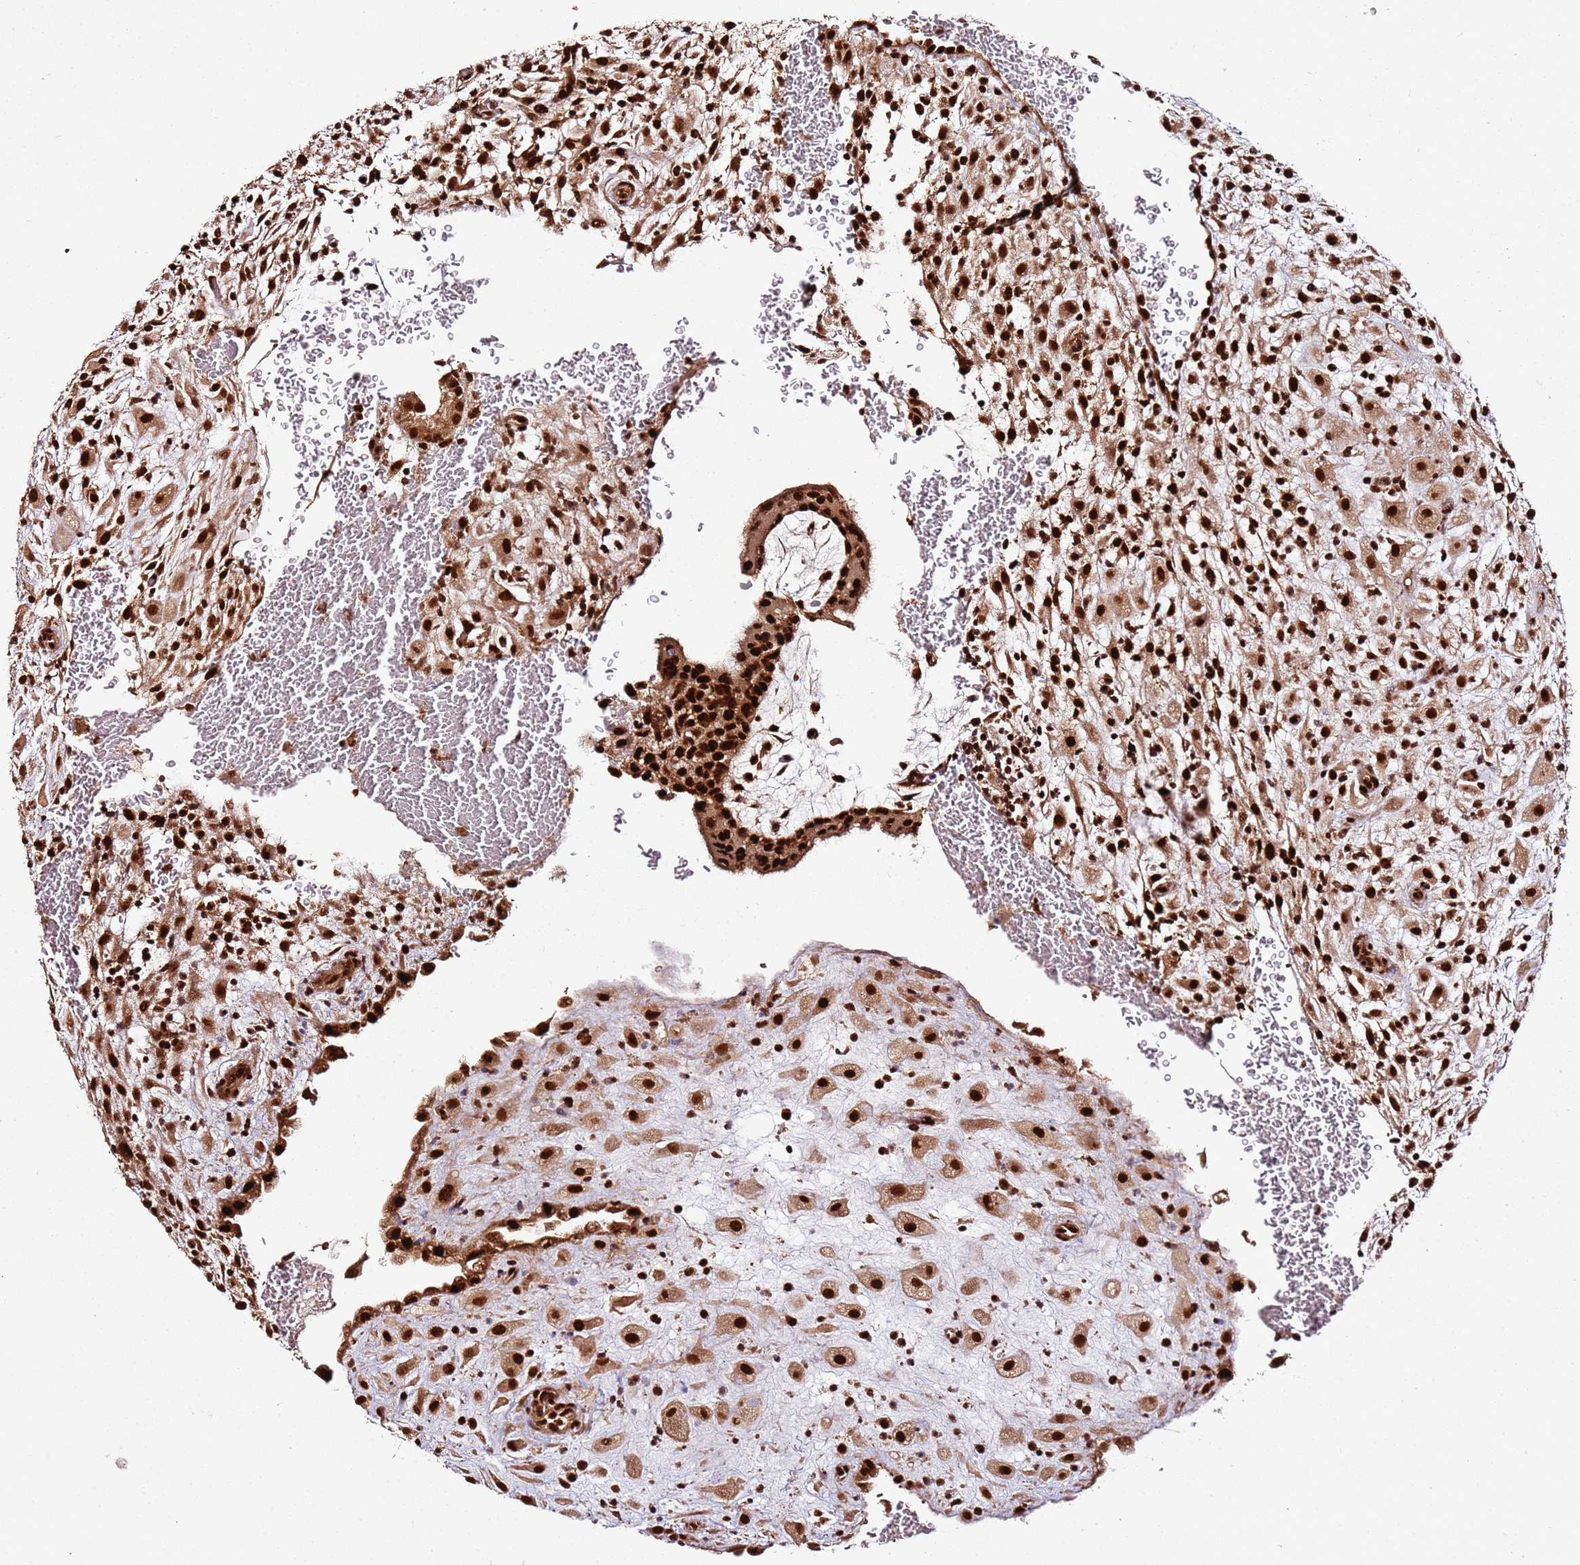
{"staining": {"intensity": "strong", "quantity": ">75%", "location": "cytoplasmic/membranous,nuclear"}, "tissue": "placenta", "cell_type": "Decidual cells", "image_type": "normal", "snomed": [{"axis": "morphology", "description": "Normal tissue, NOS"}, {"axis": "topography", "description": "Placenta"}], "caption": "Brown immunohistochemical staining in normal placenta exhibits strong cytoplasmic/membranous,nuclear staining in approximately >75% of decidual cells.", "gene": "XRN2", "patient": {"sex": "female", "age": 35}}